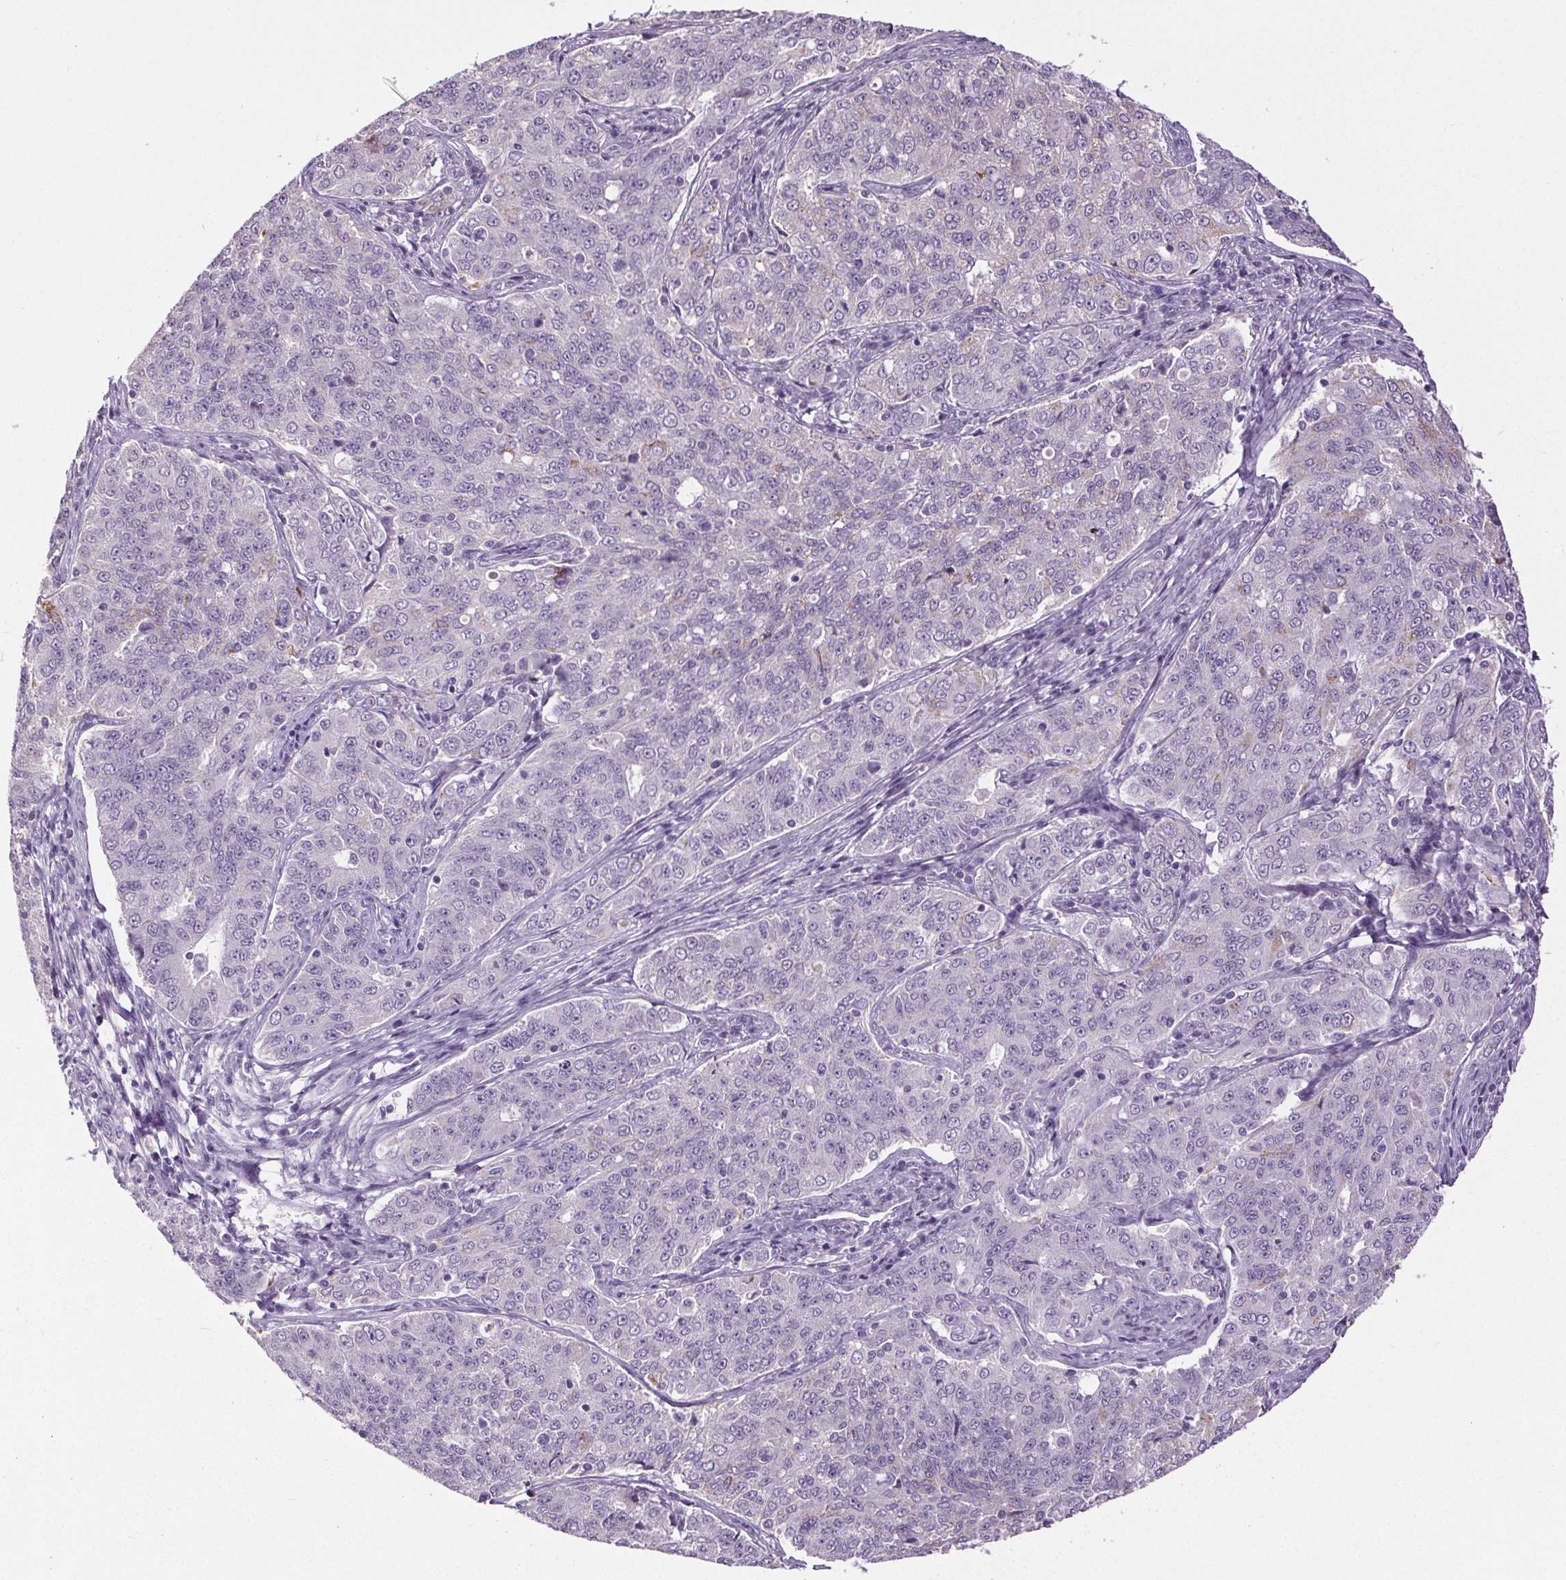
{"staining": {"intensity": "negative", "quantity": "none", "location": "none"}, "tissue": "endometrial cancer", "cell_type": "Tumor cells", "image_type": "cancer", "snomed": [{"axis": "morphology", "description": "Adenocarcinoma, NOS"}, {"axis": "topography", "description": "Endometrium"}], "caption": "Endometrial cancer (adenocarcinoma) was stained to show a protein in brown. There is no significant expression in tumor cells.", "gene": "GPIHBP1", "patient": {"sex": "female", "age": 43}}